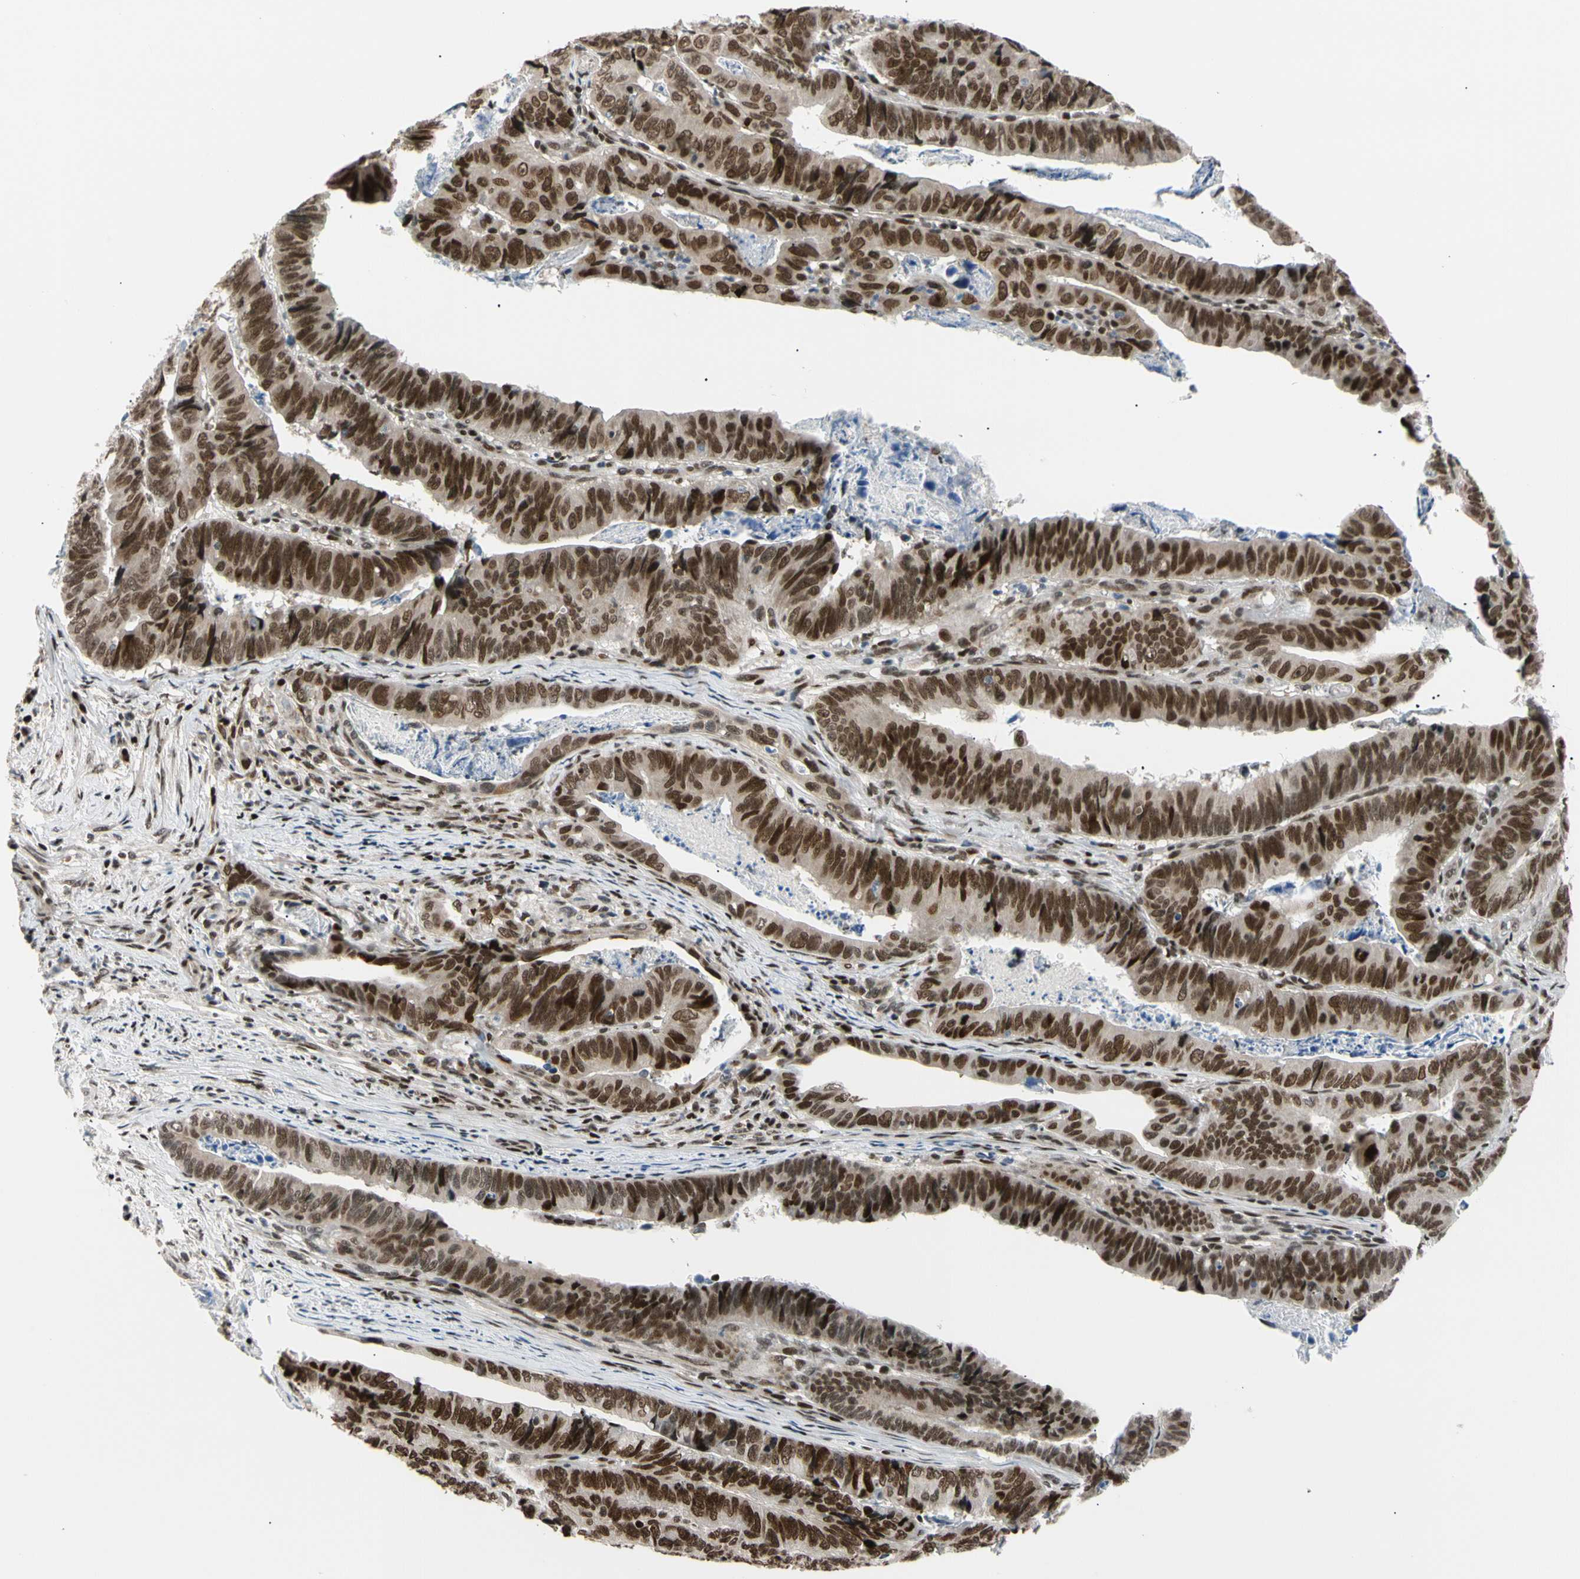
{"staining": {"intensity": "strong", "quantity": ">75%", "location": "nuclear"}, "tissue": "stomach cancer", "cell_type": "Tumor cells", "image_type": "cancer", "snomed": [{"axis": "morphology", "description": "Adenocarcinoma, NOS"}, {"axis": "topography", "description": "Stomach, lower"}], "caption": "This histopathology image shows immunohistochemistry staining of adenocarcinoma (stomach), with high strong nuclear expression in approximately >75% of tumor cells.", "gene": "E2F1", "patient": {"sex": "male", "age": 77}}